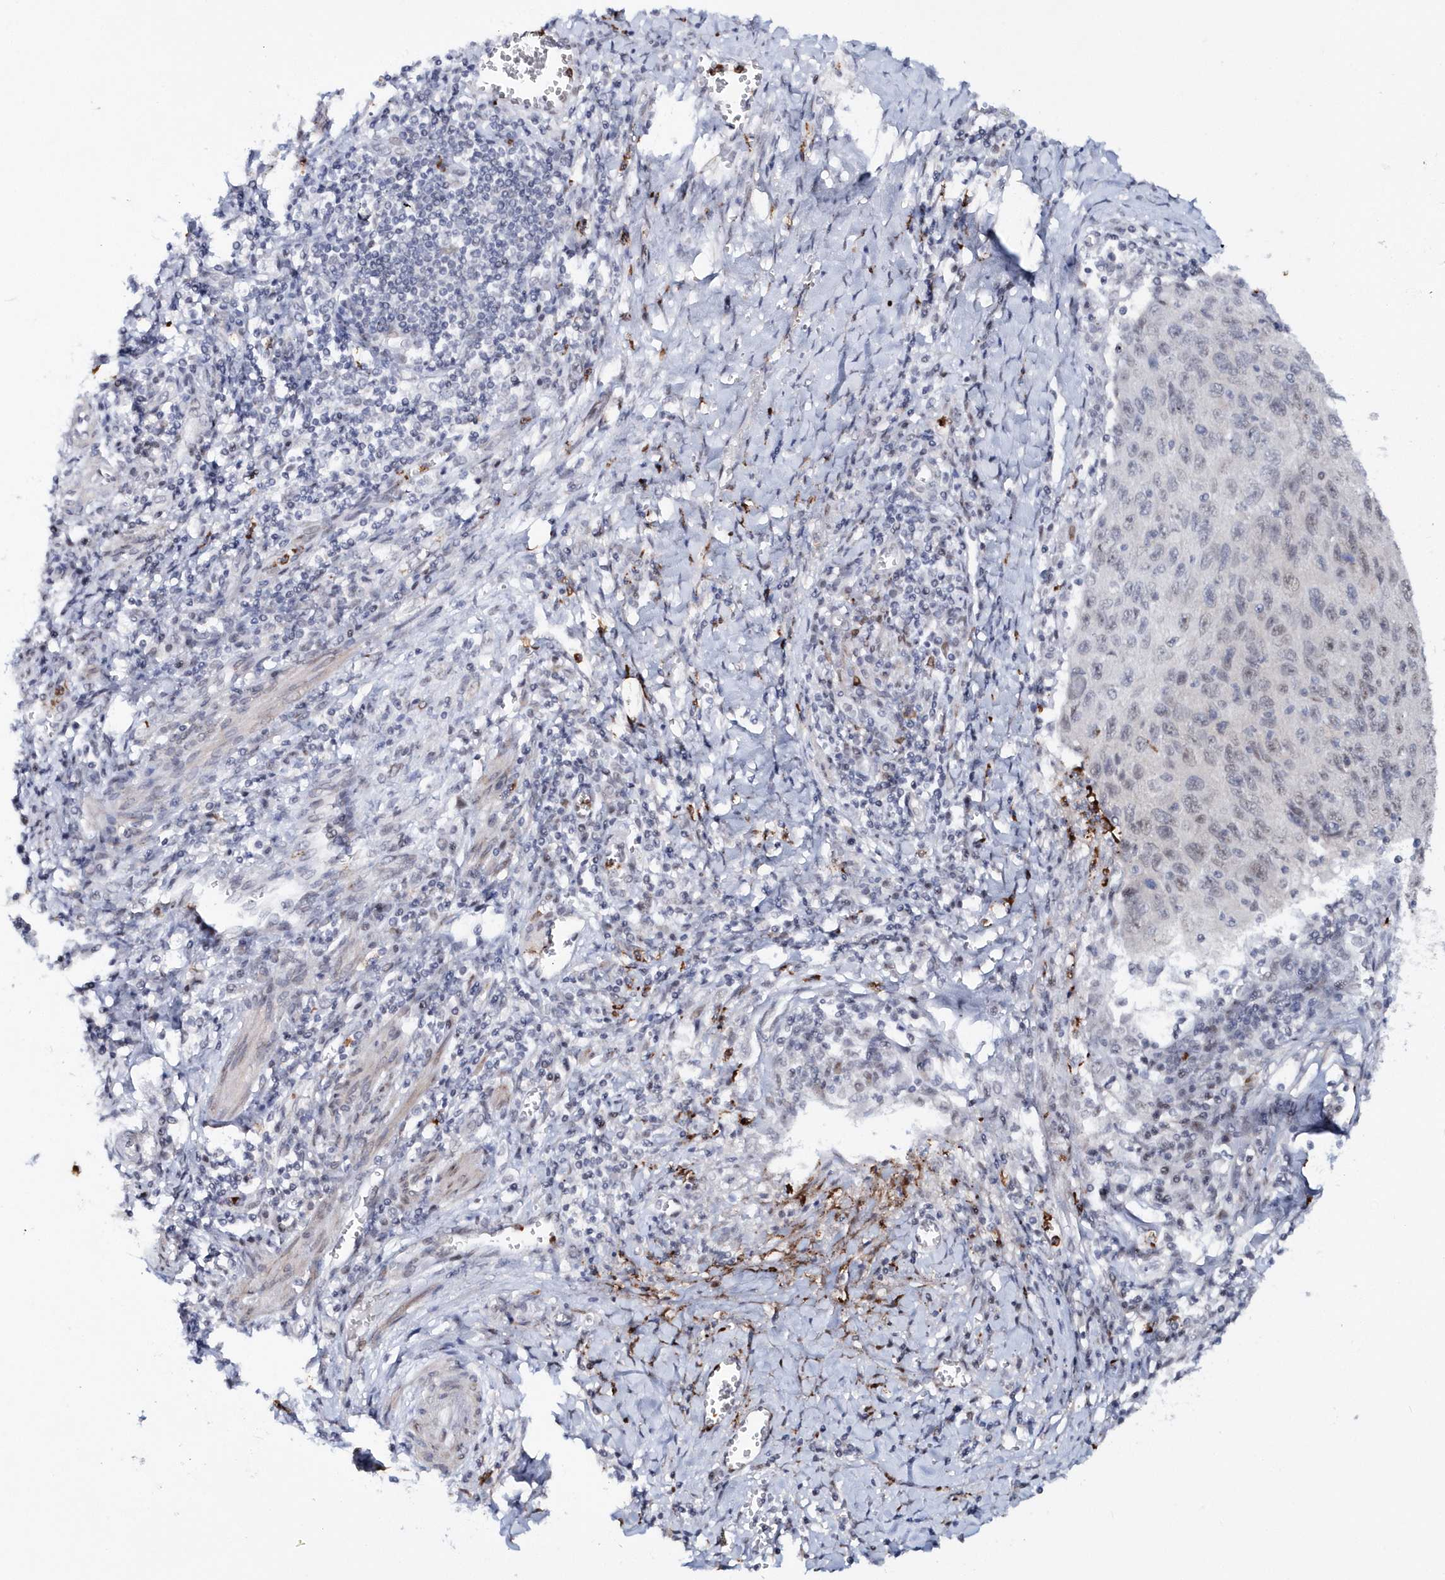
{"staining": {"intensity": "weak", "quantity": "<25%", "location": "nuclear"}, "tissue": "cervical cancer", "cell_type": "Tumor cells", "image_type": "cancer", "snomed": [{"axis": "morphology", "description": "Squamous cell carcinoma, NOS"}, {"axis": "topography", "description": "Cervix"}], "caption": "High magnification brightfield microscopy of cervical cancer stained with DAB (3,3'-diaminobenzidine) (brown) and counterstained with hematoxylin (blue): tumor cells show no significant positivity.", "gene": "ASCL4", "patient": {"sex": "female", "age": 53}}